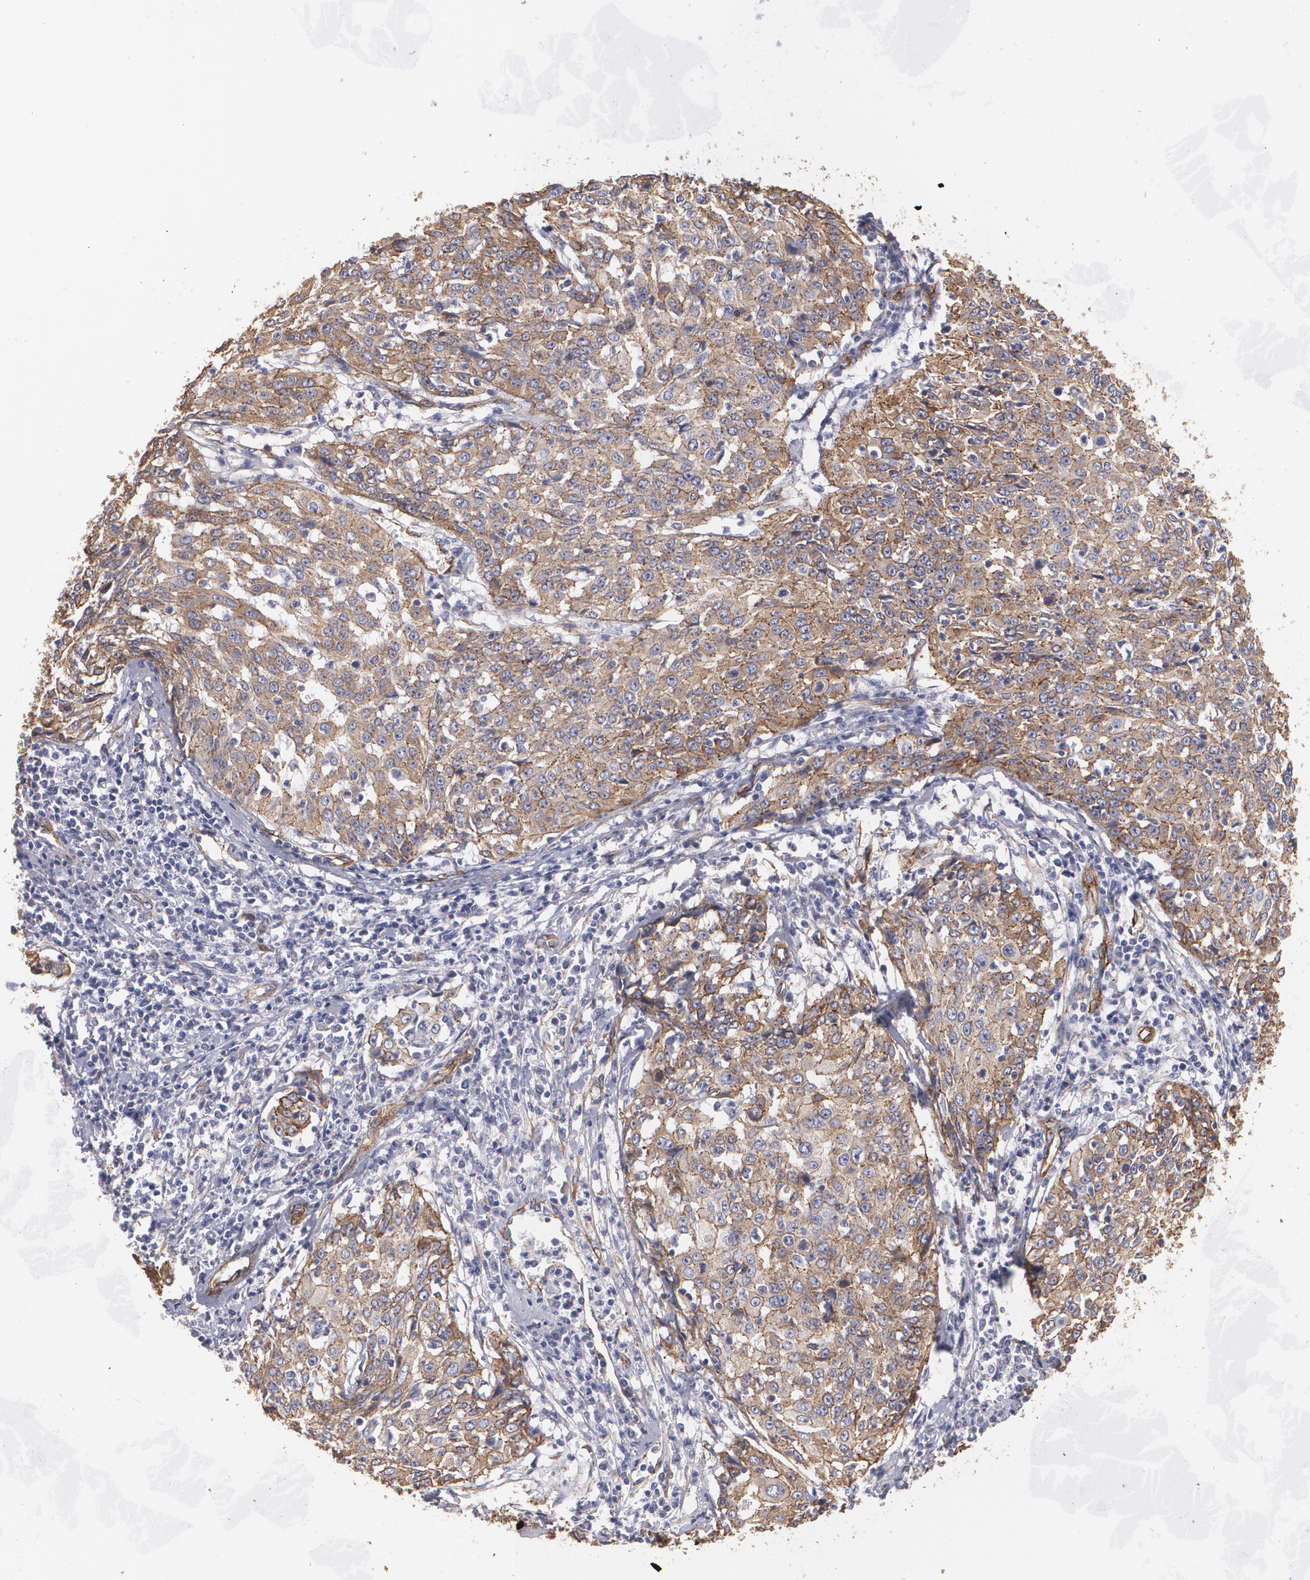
{"staining": {"intensity": "moderate", "quantity": ">75%", "location": "cytoplasmic/membranous"}, "tissue": "cervical cancer", "cell_type": "Tumor cells", "image_type": "cancer", "snomed": [{"axis": "morphology", "description": "Squamous cell carcinoma, NOS"}, {"axis": "topography", "description": "Cervix"}], "caption": "Immunohistochemical staining of cervical cancer (squamous cell carcinoma) exhibits medium levels of moderate cytoplasmic/membranous protein expression in approximately >75% of tumor cells. (DAB (3,3'-diaminobenzidine) IHC with brightfield microscopy, high magnification).", "gene": "TJP1", "patient": {"sex": "female", "age": 39}}